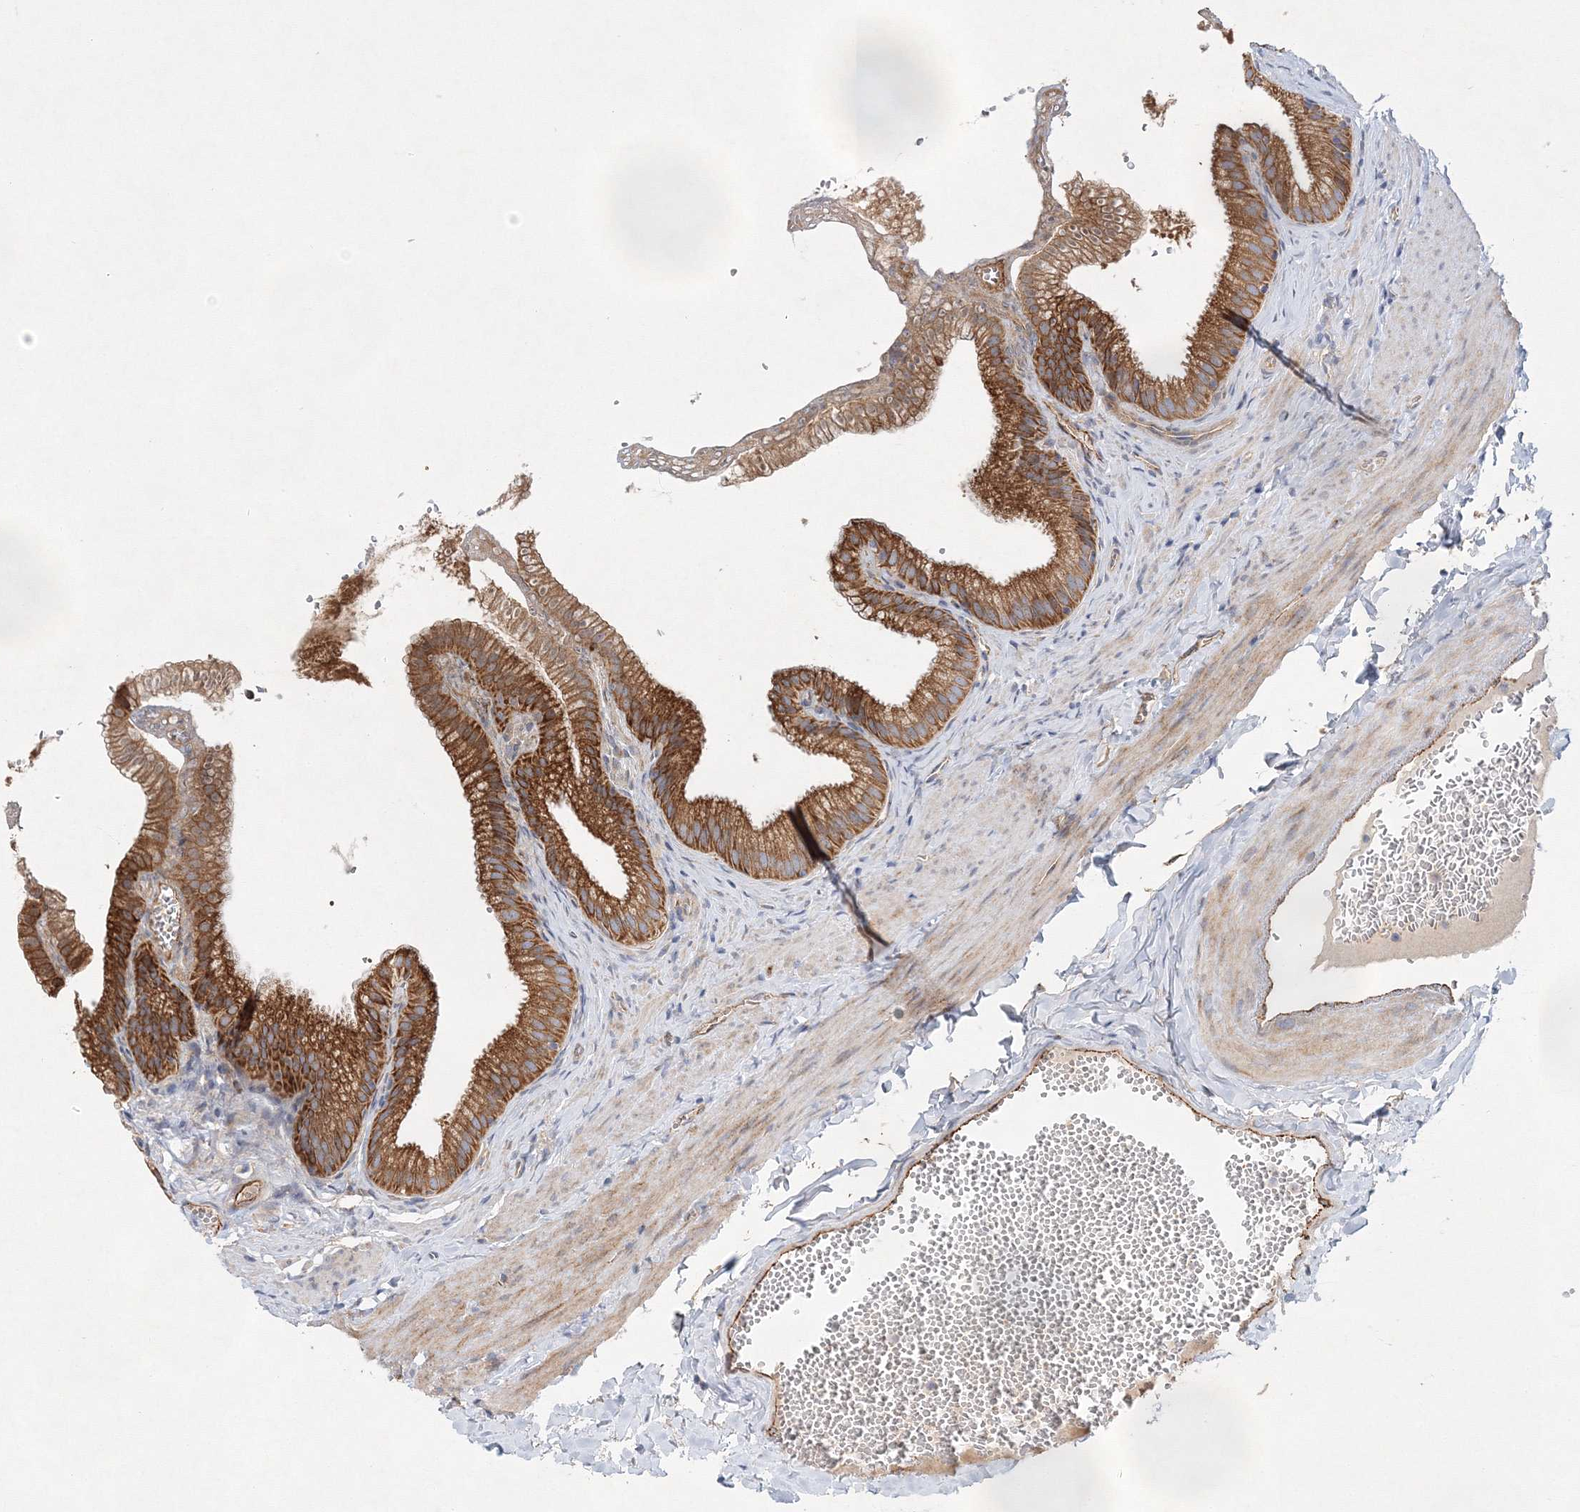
{"staining": {"intensity": "moderate", "quantity": ">75%", "location": "cytoplasmic/membranous"}, "tissue": "gallbladder", "cell_type": "Glandular cells", "image_type": "normal", "snomed": [{"axis": "morphology", "description": "Normal tissue, NOS"}, {"axis": "topography", "description": "Gallbladder"}], "caption": "The image demonstrates immunohistochemical staining of normal gallbladder. There is moderate cytoplasmic/membranous positivity is identified in approximately >75% of glandular cells.", "gene": "ZFYVE16", "patient": {"sex": "male", "age": 38}}